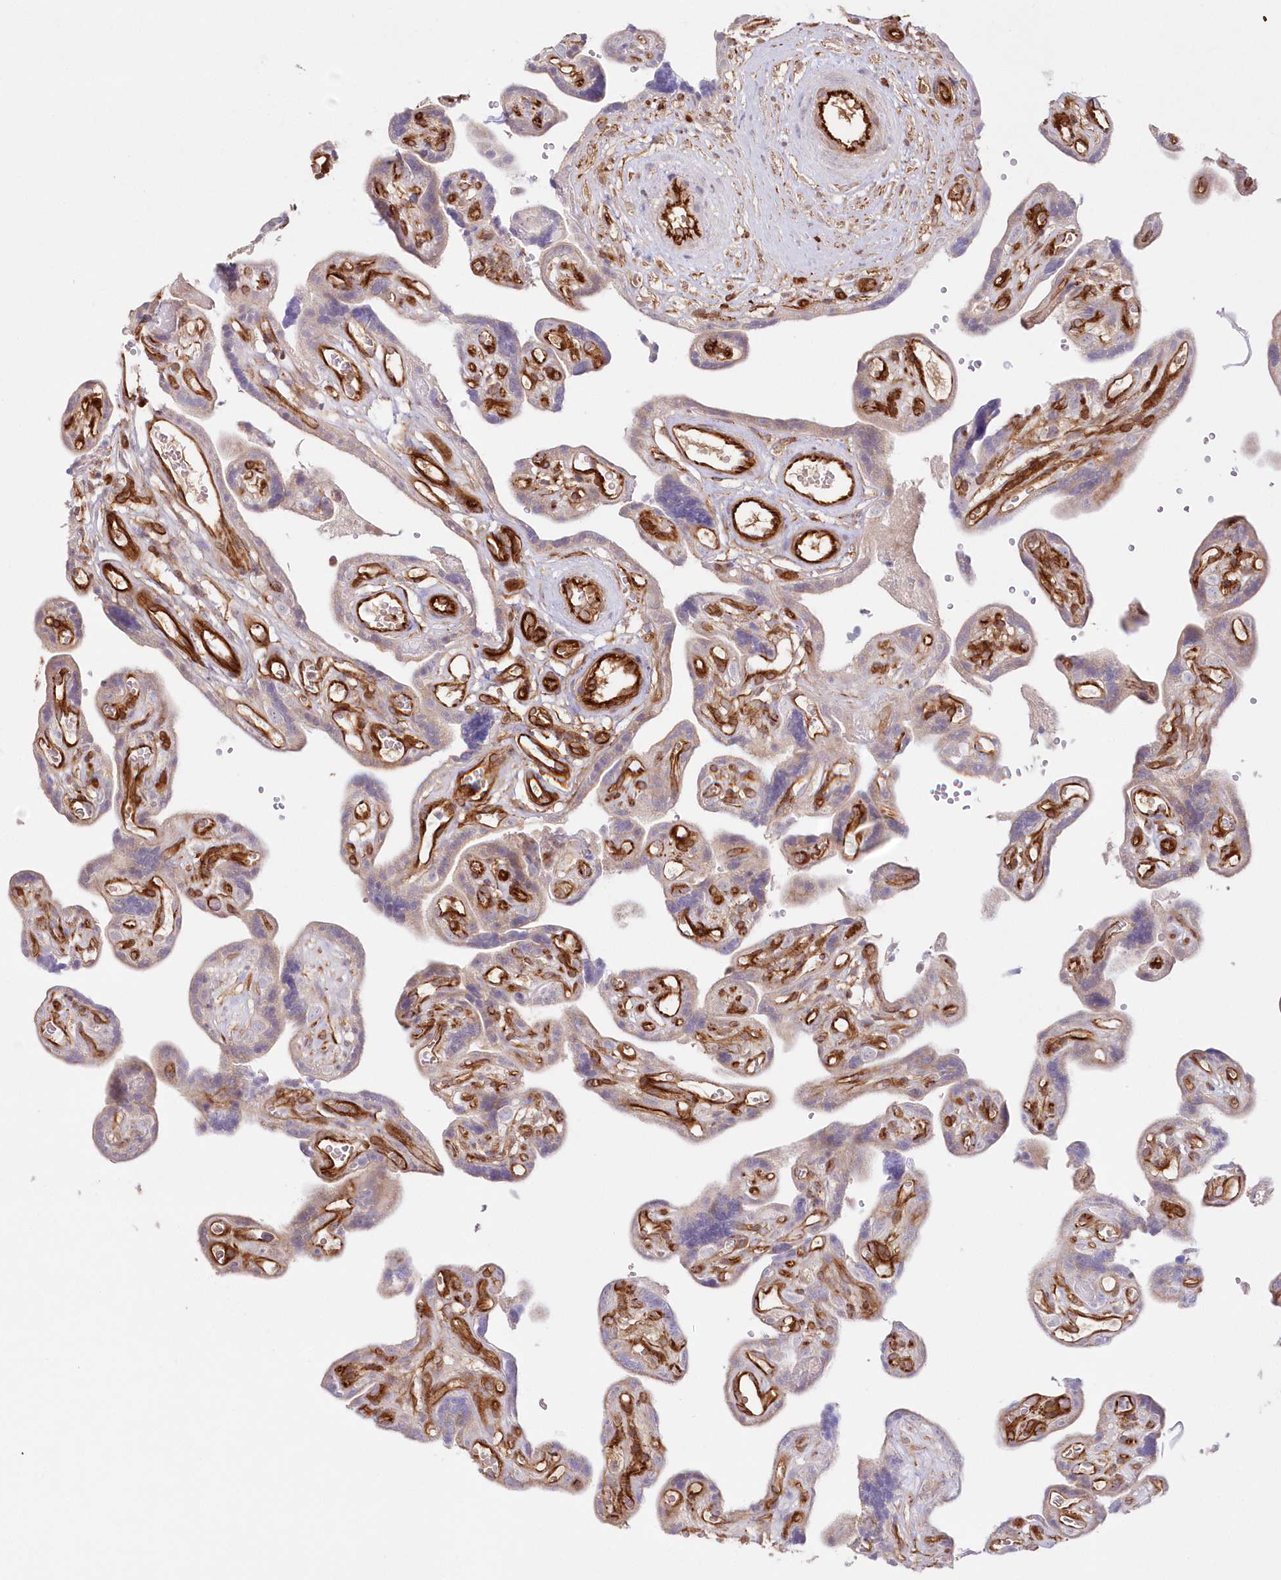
{"staining": {"intensity": "weak", "quantity": "<25%", "location": "cytoplasmic/membranous"}, "tissue": "placenta", "cell_type": "Trophoblastic cells", "image_type": "normal", "snomed": [{"axis": "morphology", "description": "Normal tissue, NOS"}, {"axis": "topography", "description": "Placenta"}], "caption": "High power microscopy photomicrograph of an IHC micrograph of benign placenta, revealing no significant positivity in trophoblastic cells.", "gene": "AFAP1L2", "patient": {"sex": "female", "age": 30}}